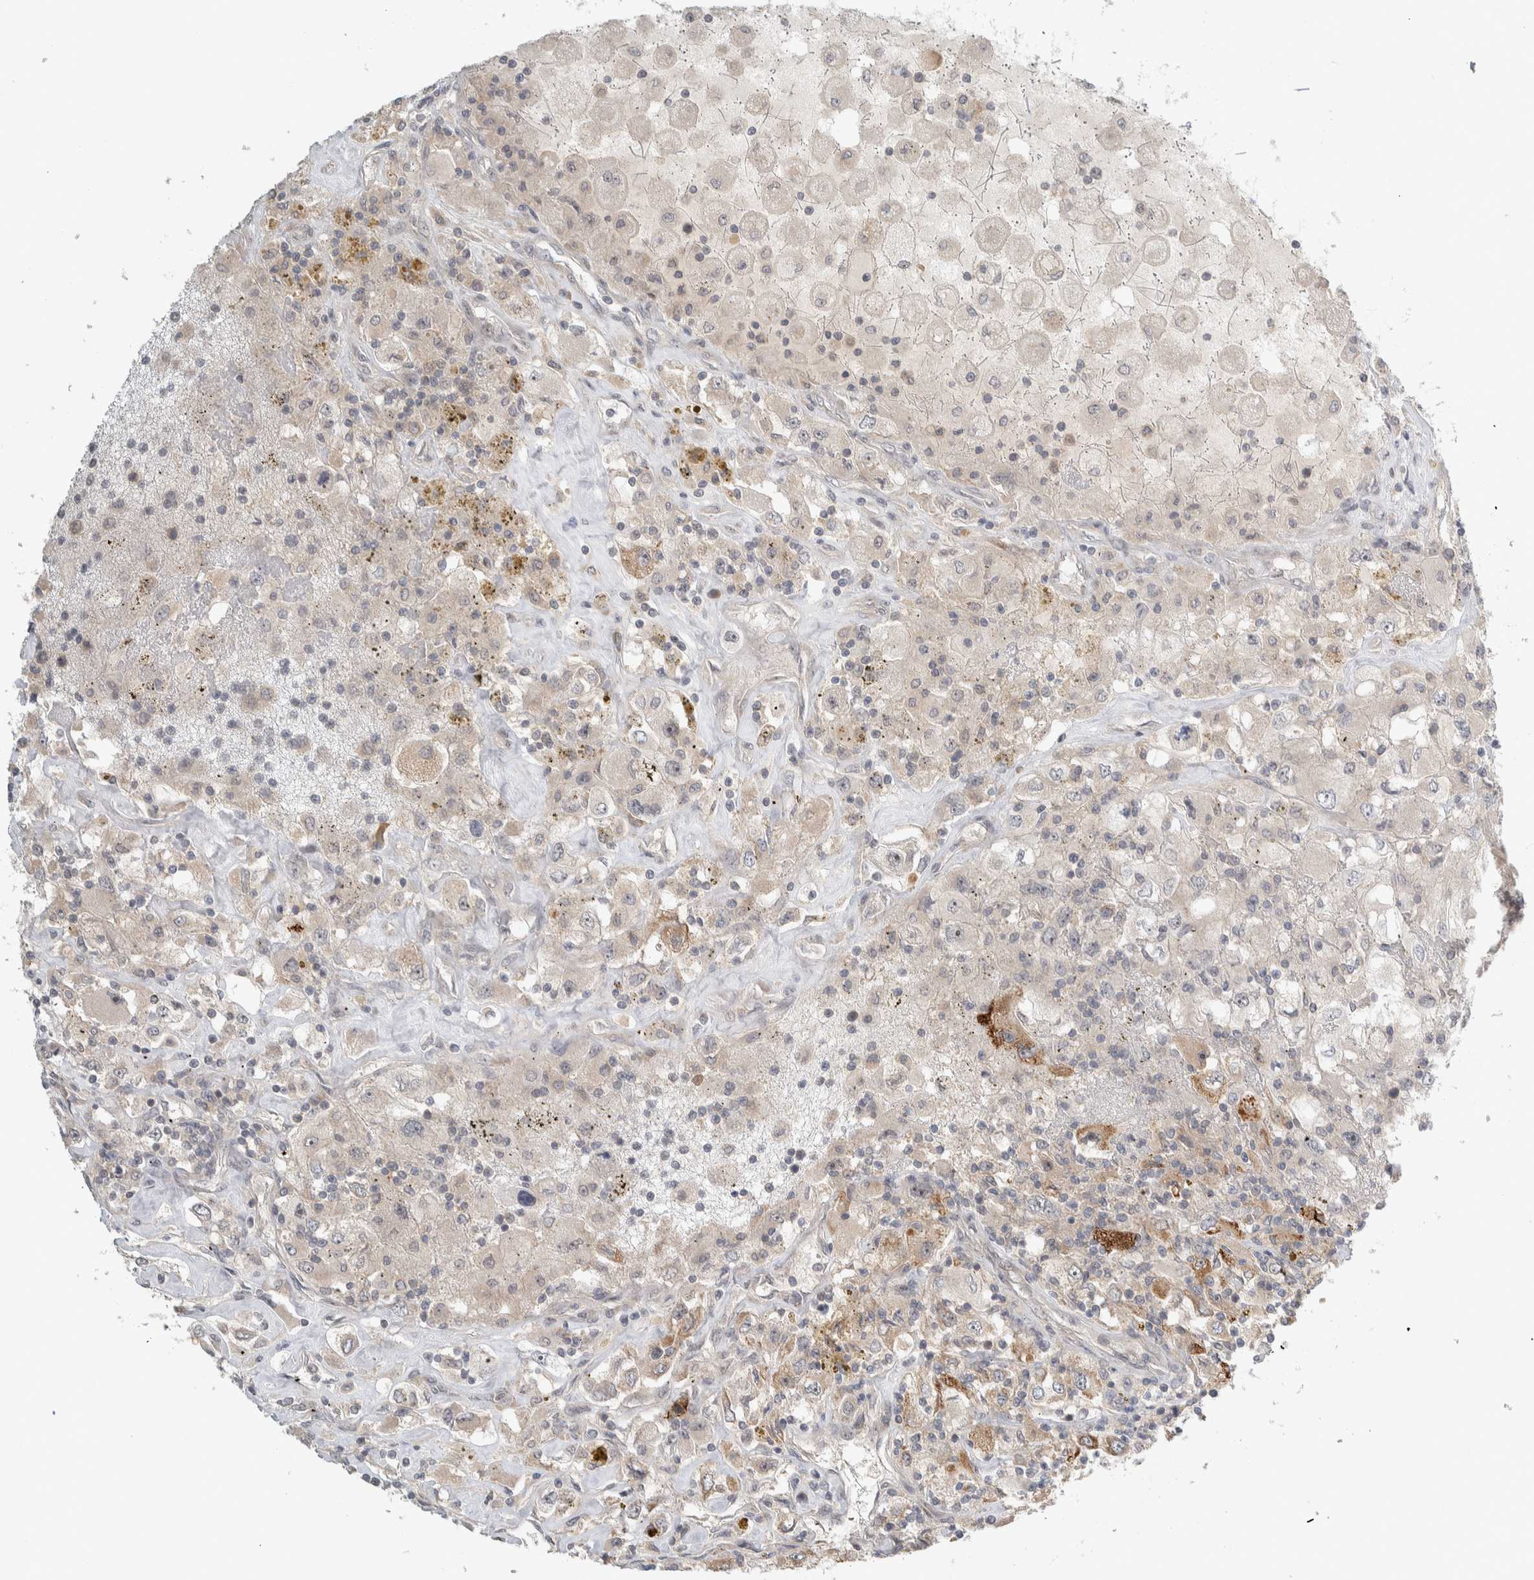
{"staining": {"intensity": "weak", "quantity": "<25%", "location": "cytoplasmic/membranous"}, "tissue": "renal cancer", "cell_type": "Tumor cells", "image_type": "cancer", "snomed": [{"axis": "morphology", "description": "Adenocarcinoma, NOS"}, {"axis": "topography", "description": "Kidney"}], "caption": "High power microscopy image of an immunohistochemistry photomicrograph of adenocarcinoma (renal), revealing no significant staining in tumor cells.", "gene": "MPRIP", "patient": {"sex": "female", "age": 52}}